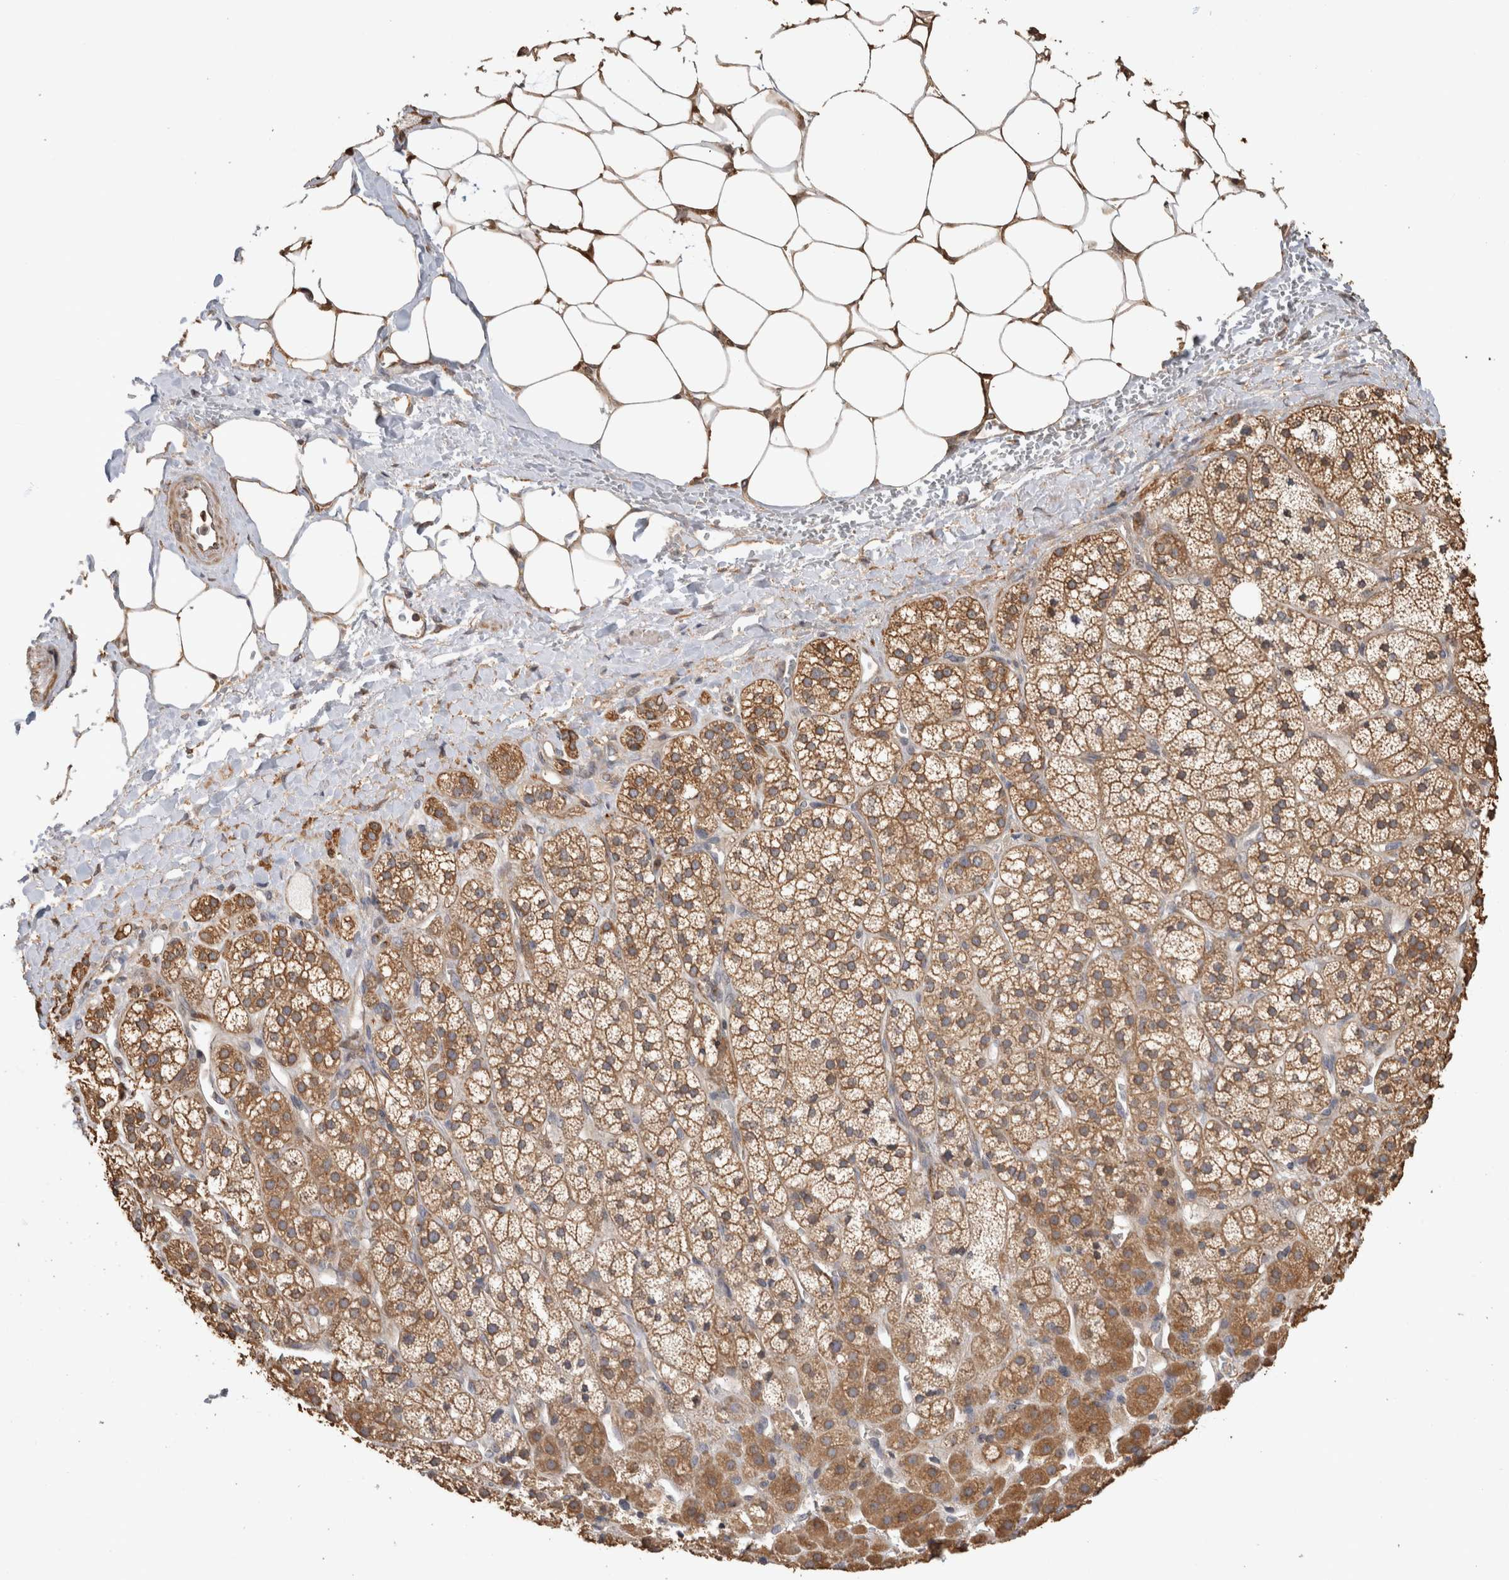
{"staining": {"intensity": "moderate", "quantity": ">75%", "location": "cytoplasmic/membranous"}, "tissue": "adrenal gland", "cell_type": "Glandular cells", "image_type": "normal", "snomed": [{"axis": "morphology", "description": "Normal tissue, NOS"}, {"axis": "topography", "description": "Adrenal gland"}], "caption": "The immunohistochemical stain highlights moderate cytoplasmic/membranous expression in glandular cells of normal adrenal gland. (brown staining indicates protein expression, while blue staining denotes nuclei).", "gene": "CLIP1", "patient": {"sex": "male", "age": 56}}